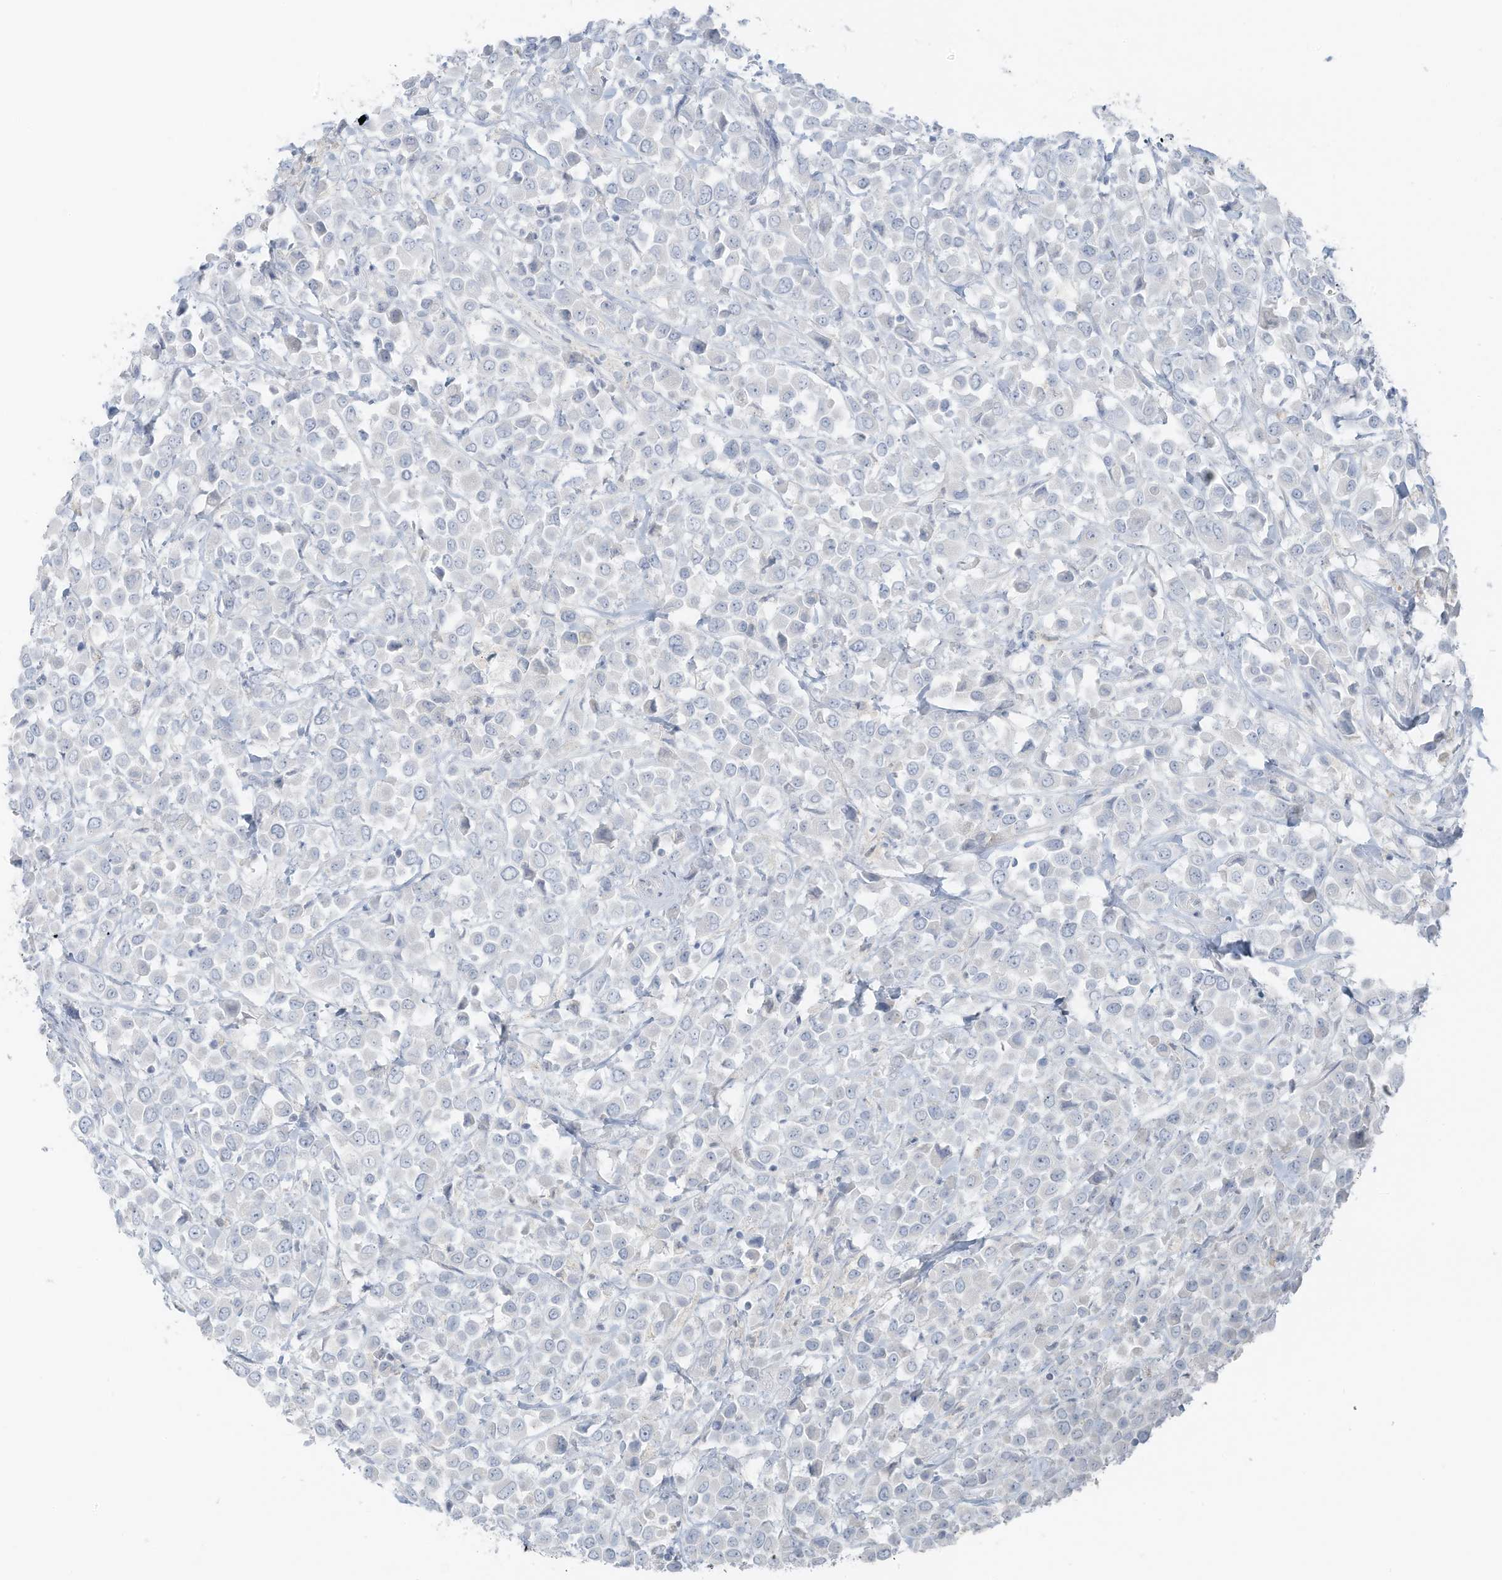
{"staining": {"intensity": "negative", "quantity": "none", "location": "none"}, "tissue": "breast cancer", "cell_type": "Tumor cells", "image_type": "cancer", "snomed": [{"axis": "morphology", "description": "Duct carcinoma"}, {"axis": "topography", "description": "Breast"}], "caption": "This is an IHC image of human breast cancer. There is no positivity in tumor cells.", "gene": "SLC25A43", "patient": {"sex": "female", "age": 61}}